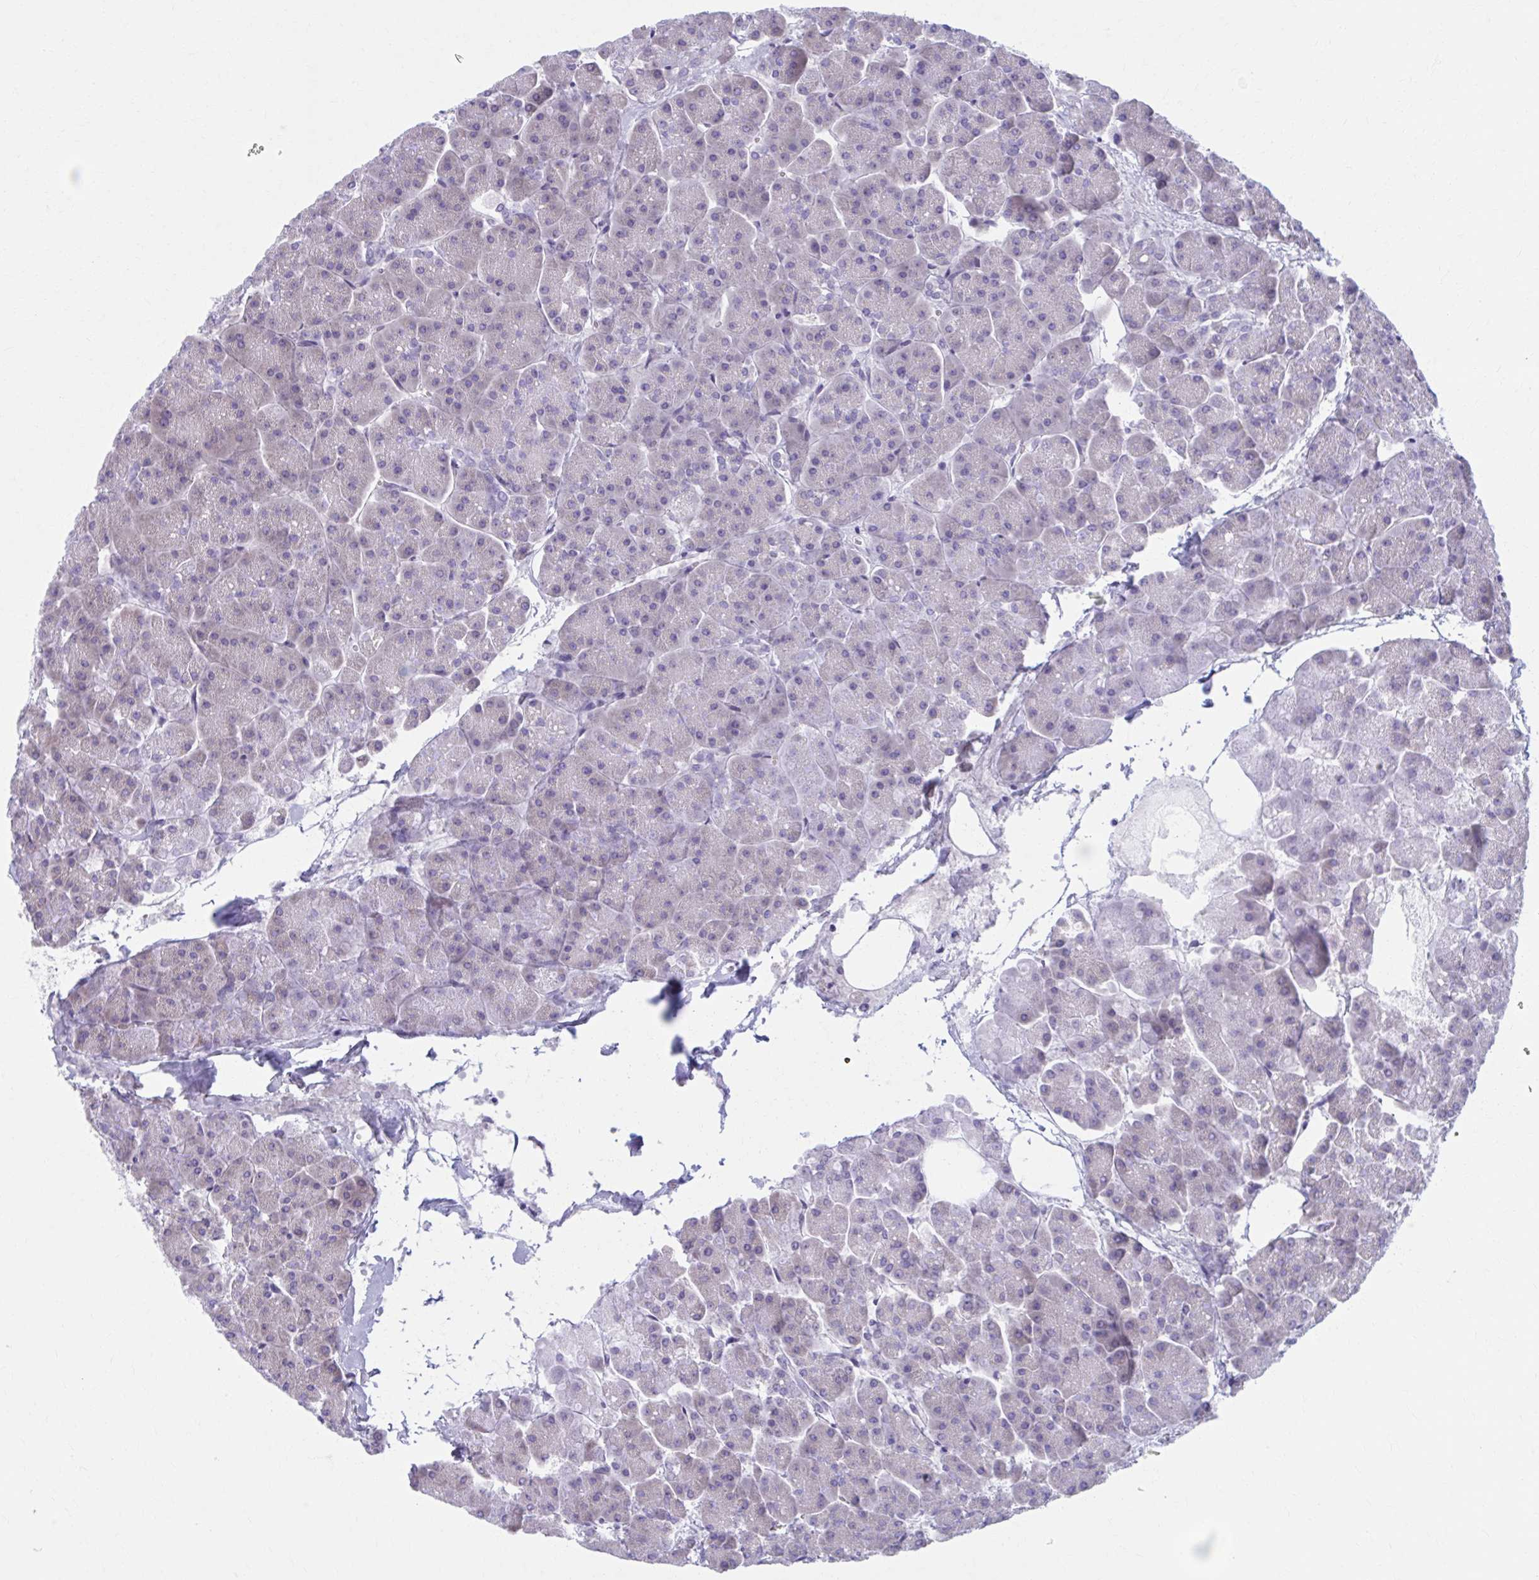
{"staining": {"intensity": "weak", "quantity": "<25%", "location": "nuclear"}, "tissue": "pancreas", "cell_type": "Exocrine glandular cells", "image_type": "normal", "snomed": [{"axis": "morphology", "description": "Normal tissue, NOS"}, {"axis": "topography", "description": "Pancreas"}, {"axis": "topography", "description": "Peripheral nerve tissue"}], "caption": "A photomicrograph of pancreas stained for a protein demonstrates no brown staining in exocrine glandular cells. Brightfield microscopy of IHC stained with DAB (3,3'-diaminobenzidine) (brown) and hematoxylin (blue), captured at high magnification.", "gene": "CCDC105", "patient": {"sex": "male", "age": 54}}